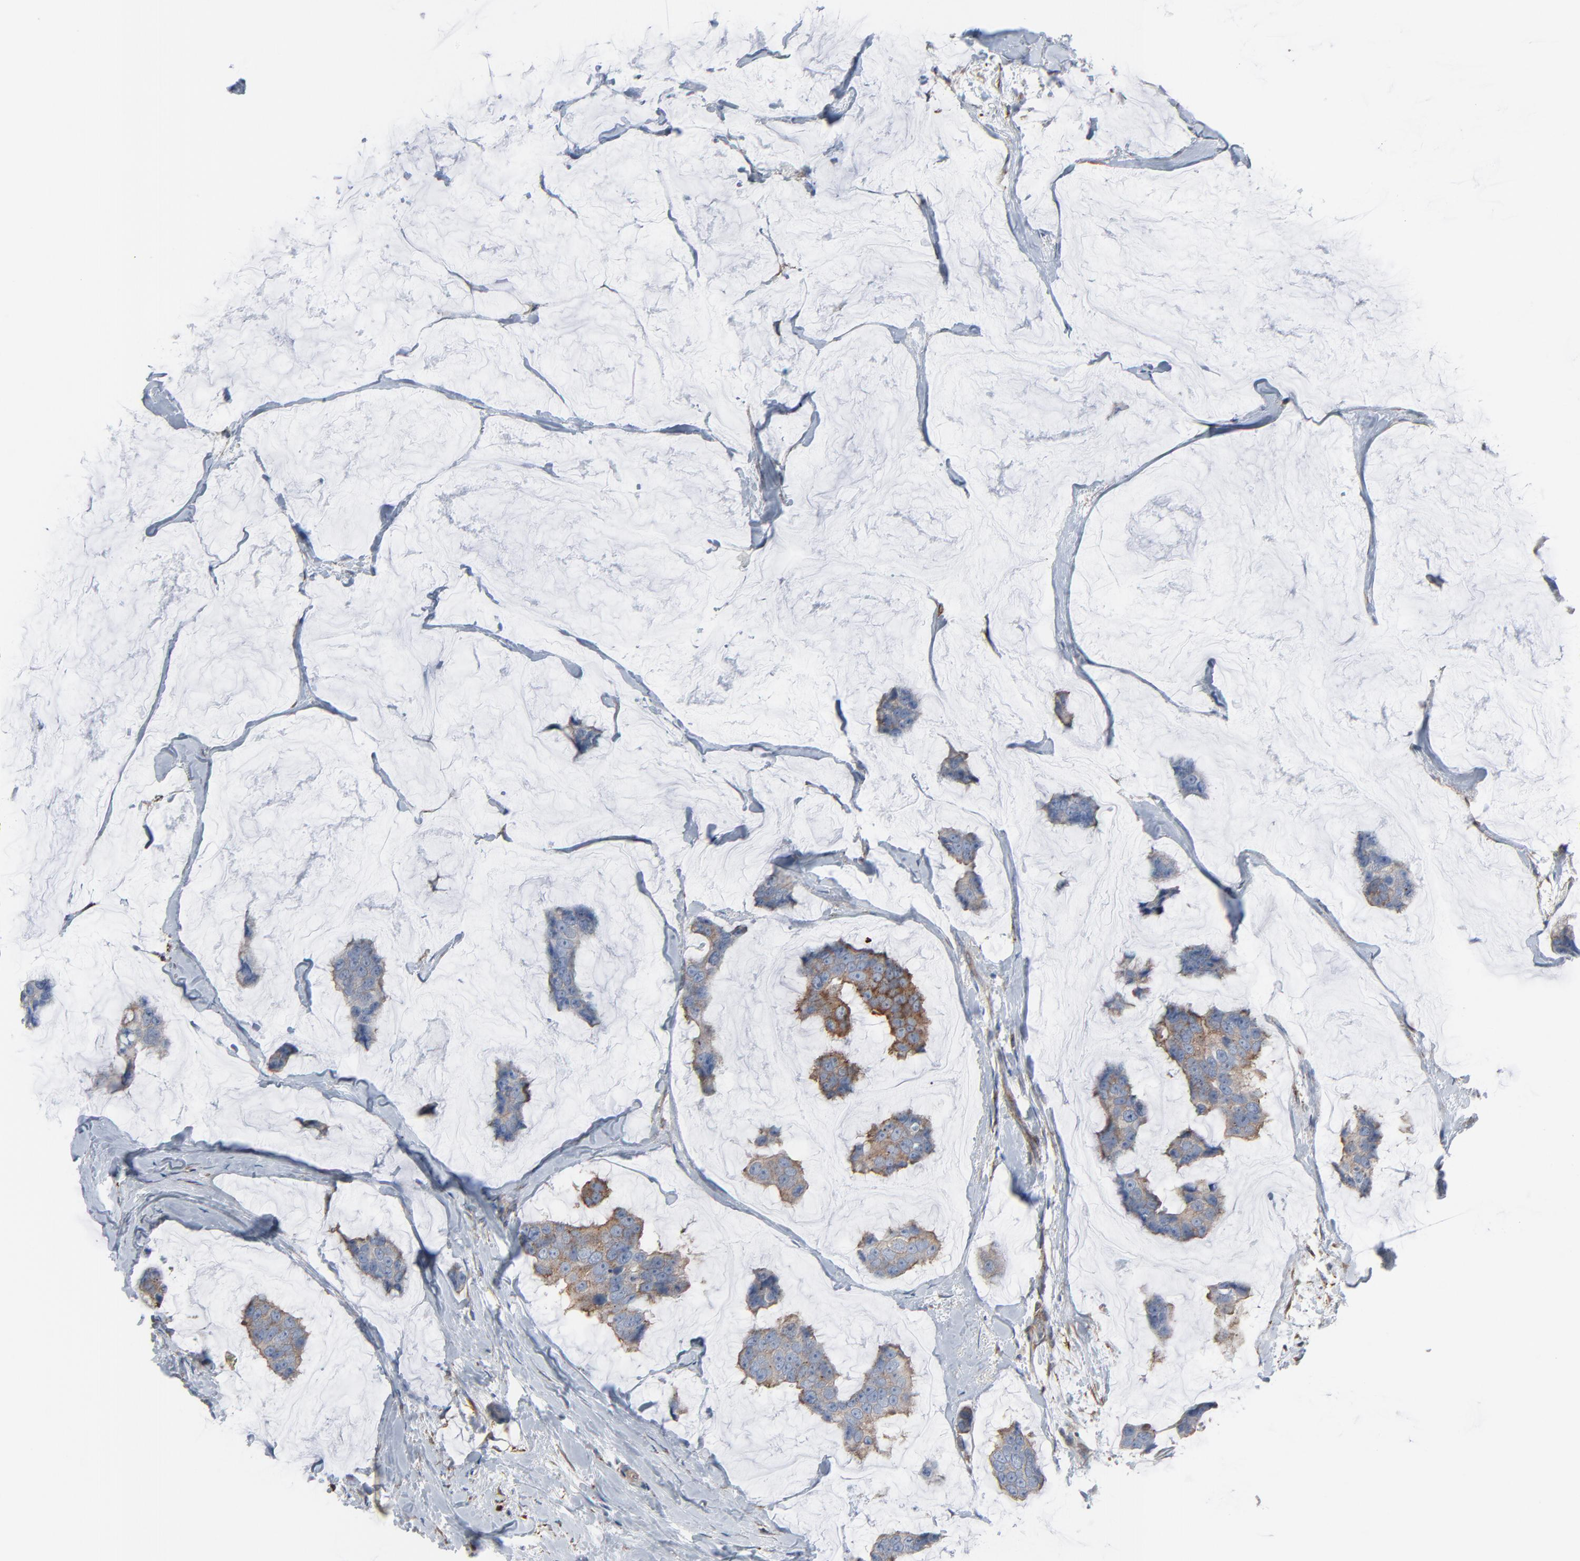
{"staining": {"intensity": "moderate", "quantity": "25%-75%", "location": "cytoplasmic/membranous"}, "tissue": "breast cancer", "cell_type": "Tumor cells", "image_type": "cancer", "snomed": [{"axis": "morphology", "description": "Normal tissue, NOS"}, {"axis": "morphology", "description": "Duct carcinoma"}, {"axis": "topography", "description": "Breast"}], "caption": "Breast cancer stained with a brown dye displays moderate cytoplasmic/membranous positive staining in about 25%-75% of tumor cells.", "gene": "OPTN", "patient": {"sex": "female", "age": 50}}